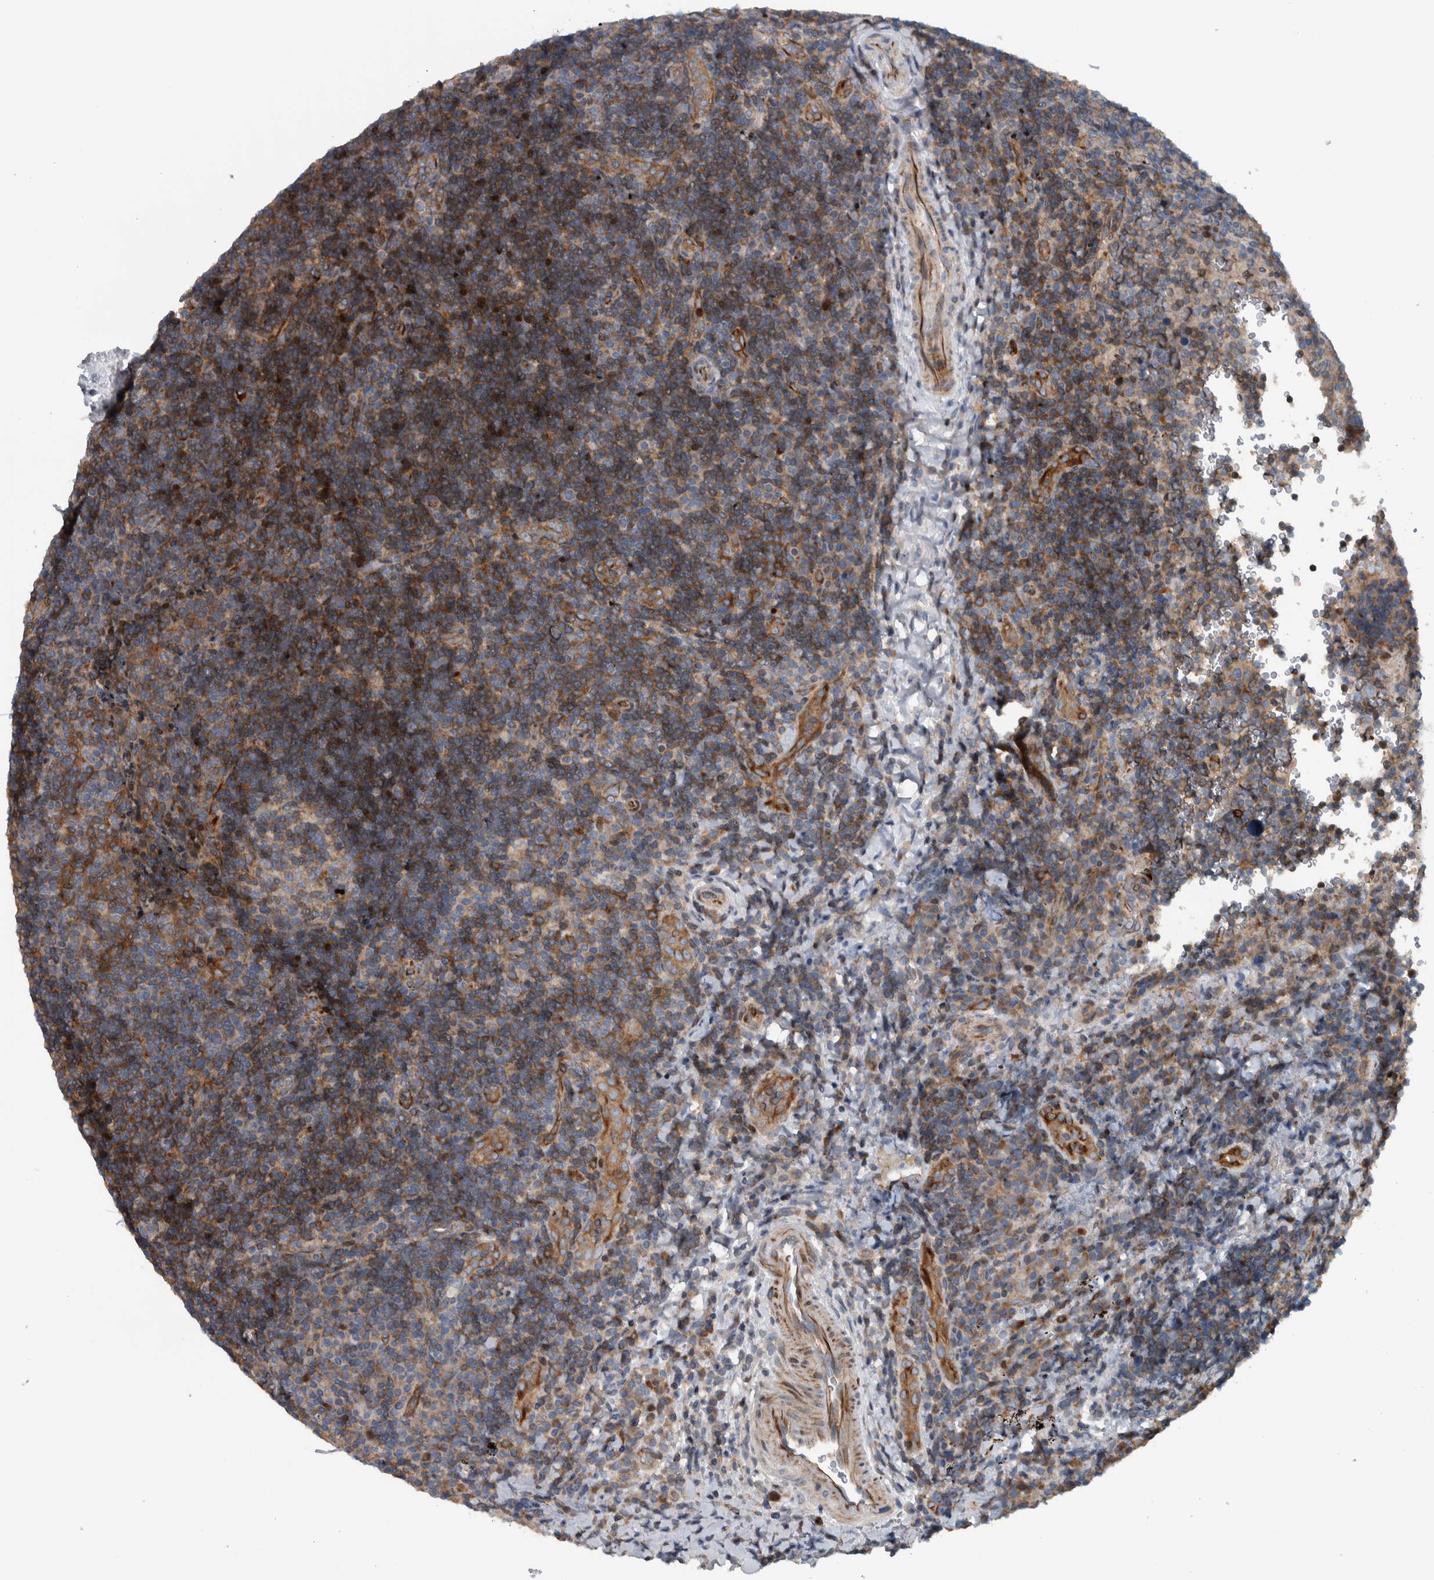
{"staining": {"intensity": "moderate", "quantity": "25%-75%", "location": "cytoplasmic/membranous"}, "tissue": "lymphoma", "cell_type": "Tumor cells", "image_type": "cancer", "snomed": [{"axis": "morphology", "description": "Malignant lymphoma, non-Hodgkin's type, High grade"}, {"axis": "topography", "description": "Tonsil"}], "caption": "This is an image of immunohistochemistry (IHC) staining of lymphoma, which shows moderate expression in the cytoplasmic/membranous of tumor cells.", "gene": "BAIAP2L1", "patient": {"sex": "female", "age": 36}}